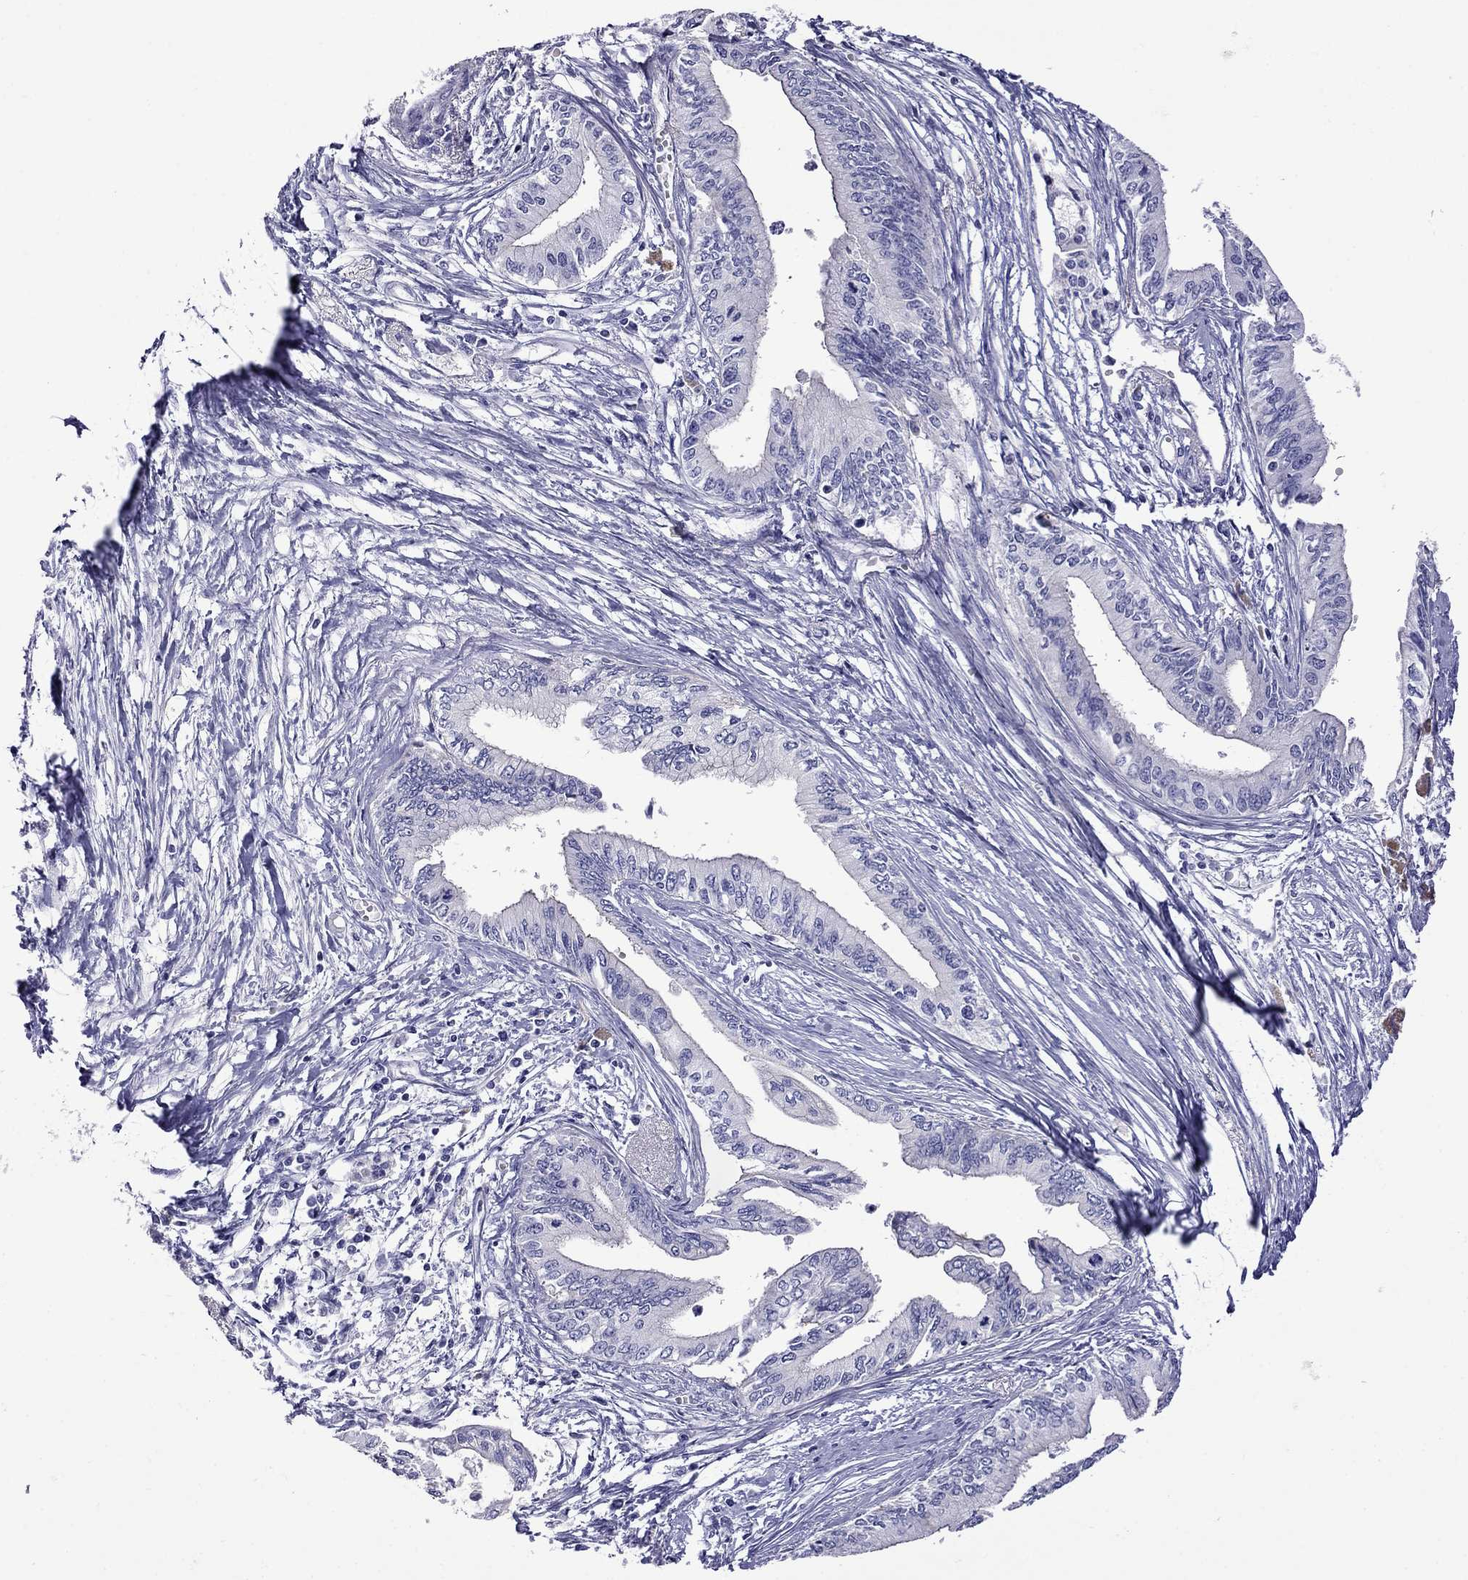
{"staining": {"intensity": "negative", "quantity": "none", "location": "none"}, "tissue": "pancreatic cancer", "cell_type": "Tumor cells", "image_type": "cancer", "snomed": [{"axis": "morphology", "description": "Adenocarcinoma, NOS"}, {"axis": "topography", "description": "Pancreas"}], "caption": "This is a image of immunohistochemistry staining of pancreatic cancer, which shows no staining in tumor cells.", "gene": "STAR", "patient": {"sex": "female", "age": 61}}